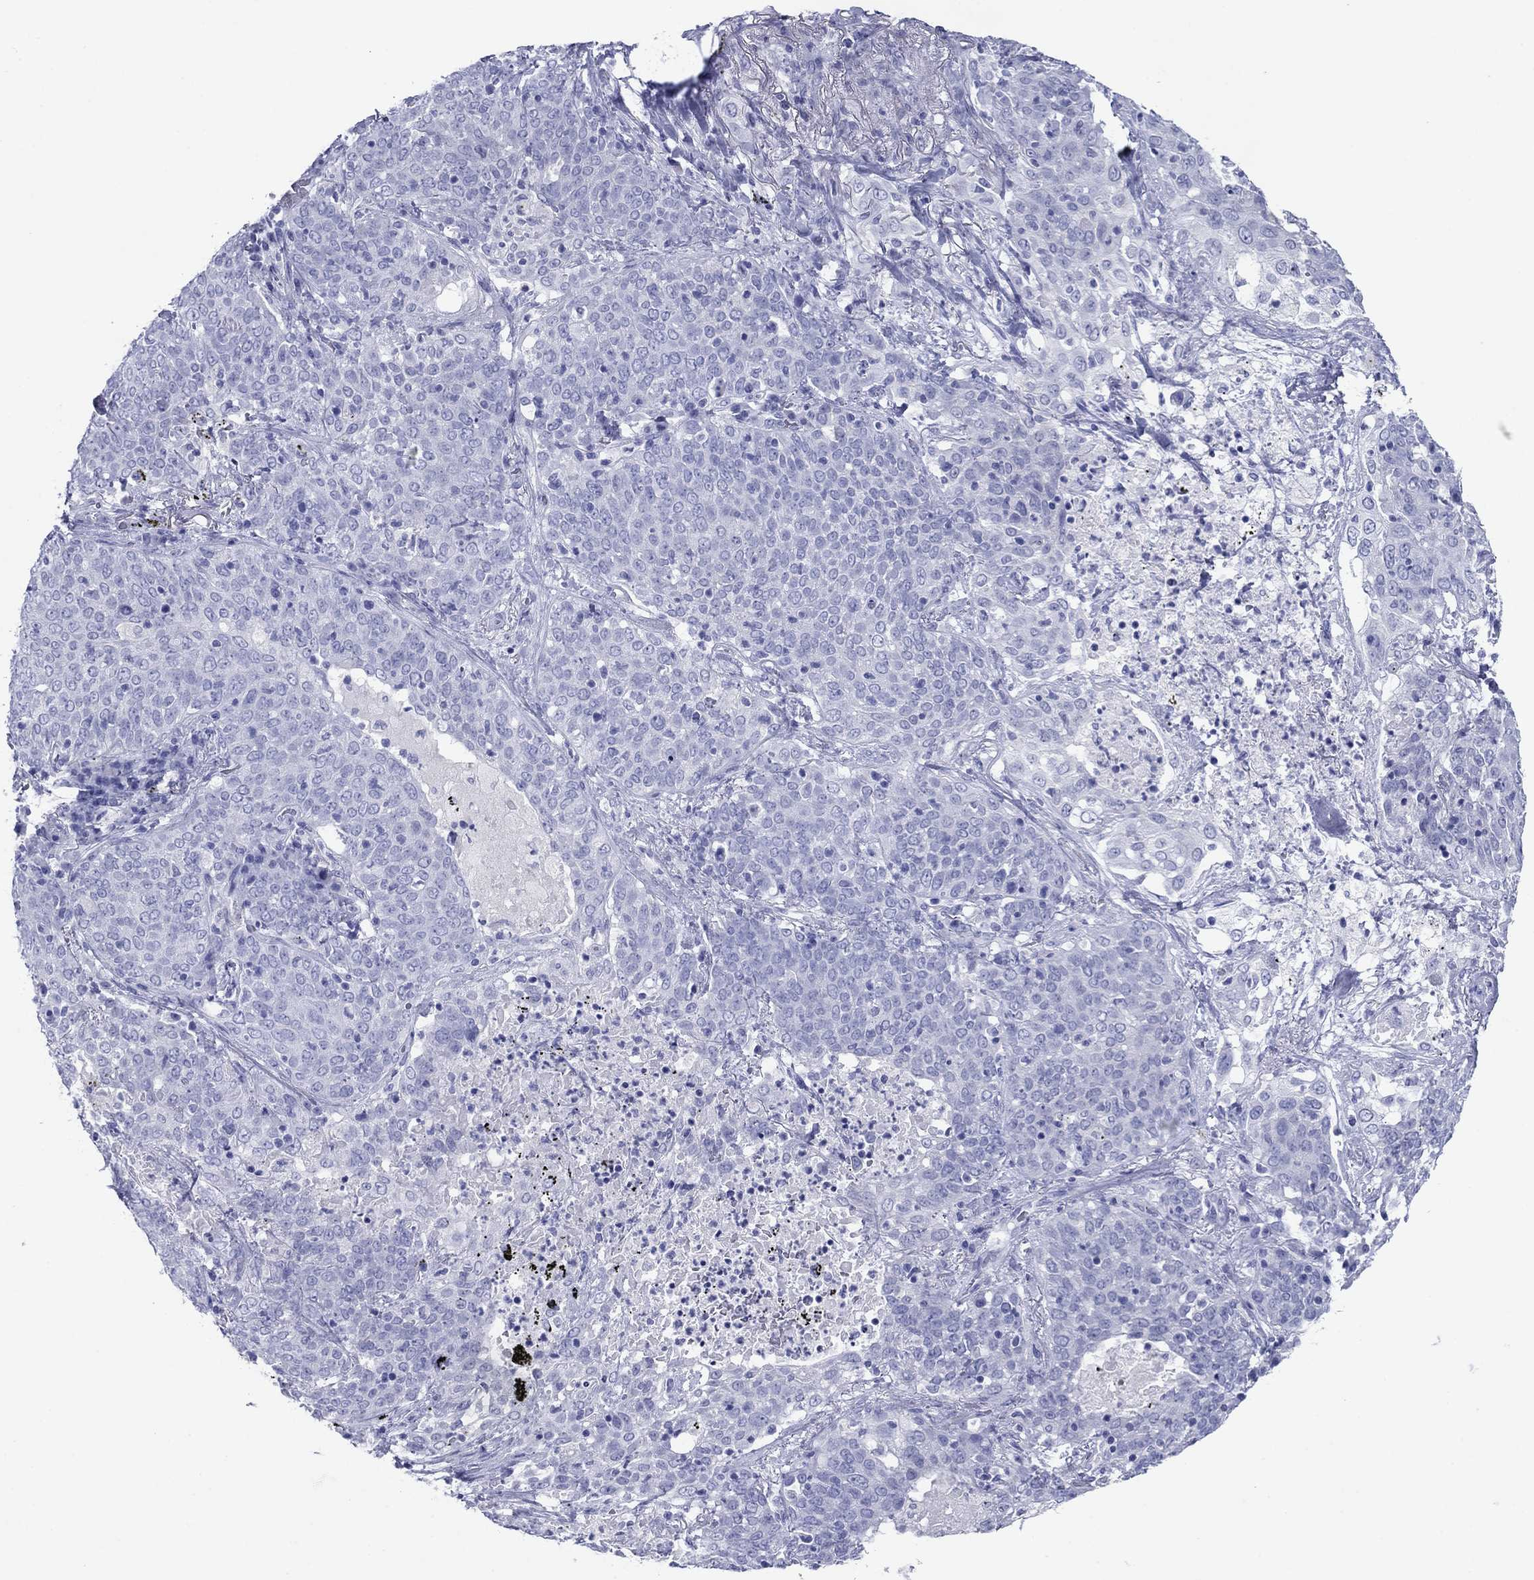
{"staining": {"intensity": "negative", "quantity": "none", "location": "none"}, "tissue": "lung cancer", "cell_type": "Tumor cells", "image_type": "cancer", "snomed": [{"axis": "morphology", "description": "Squamous cell carcinoma, NOS"}, {"axis": "topography", "description": "Lung"}], "caption": "There is no significant expression in tumor cells of lung cancer (squamous cell carcinoma).", "gene": "ATP4A", "patient": {"sex": "male", "age": 82}}